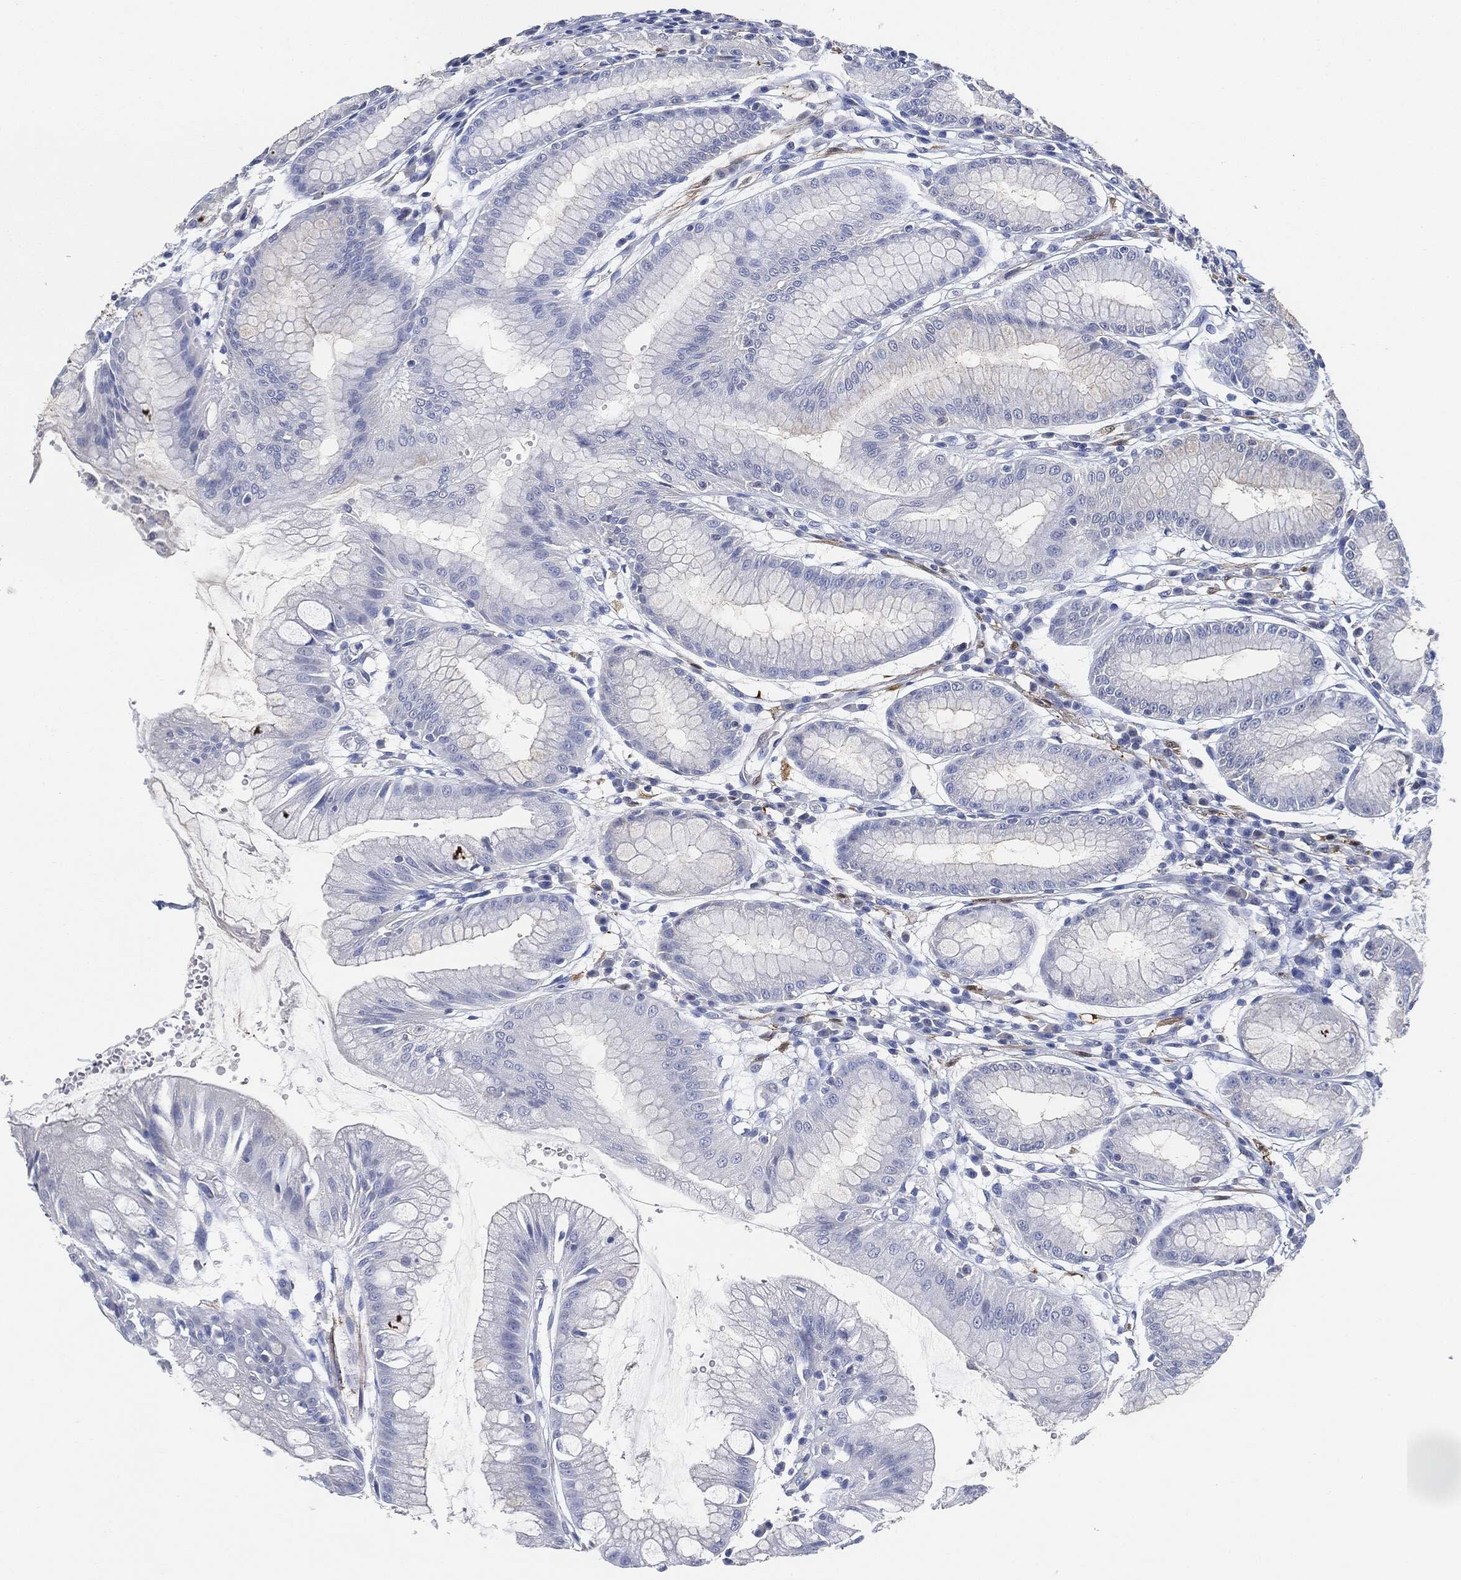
{"staining": {"intensity": "negative", "quantity": "none", "location": "none"}, "tissue": "stomach", "cell_type": "Glandular cells", "image_type": "normal", "snomed": [{"axis": "morphology", "description": "Normal tissue, NOS"}, {"axis": "morphology", "description": "Inflammation, NOS"}, {"axis": "topography", "description": "Stomach, lower"}], "caption": "A micrograph of human stomach is negative for staining in glandular cells.", "gene": "TAGLN", "patient": {"sex": "male", "age": 59}}